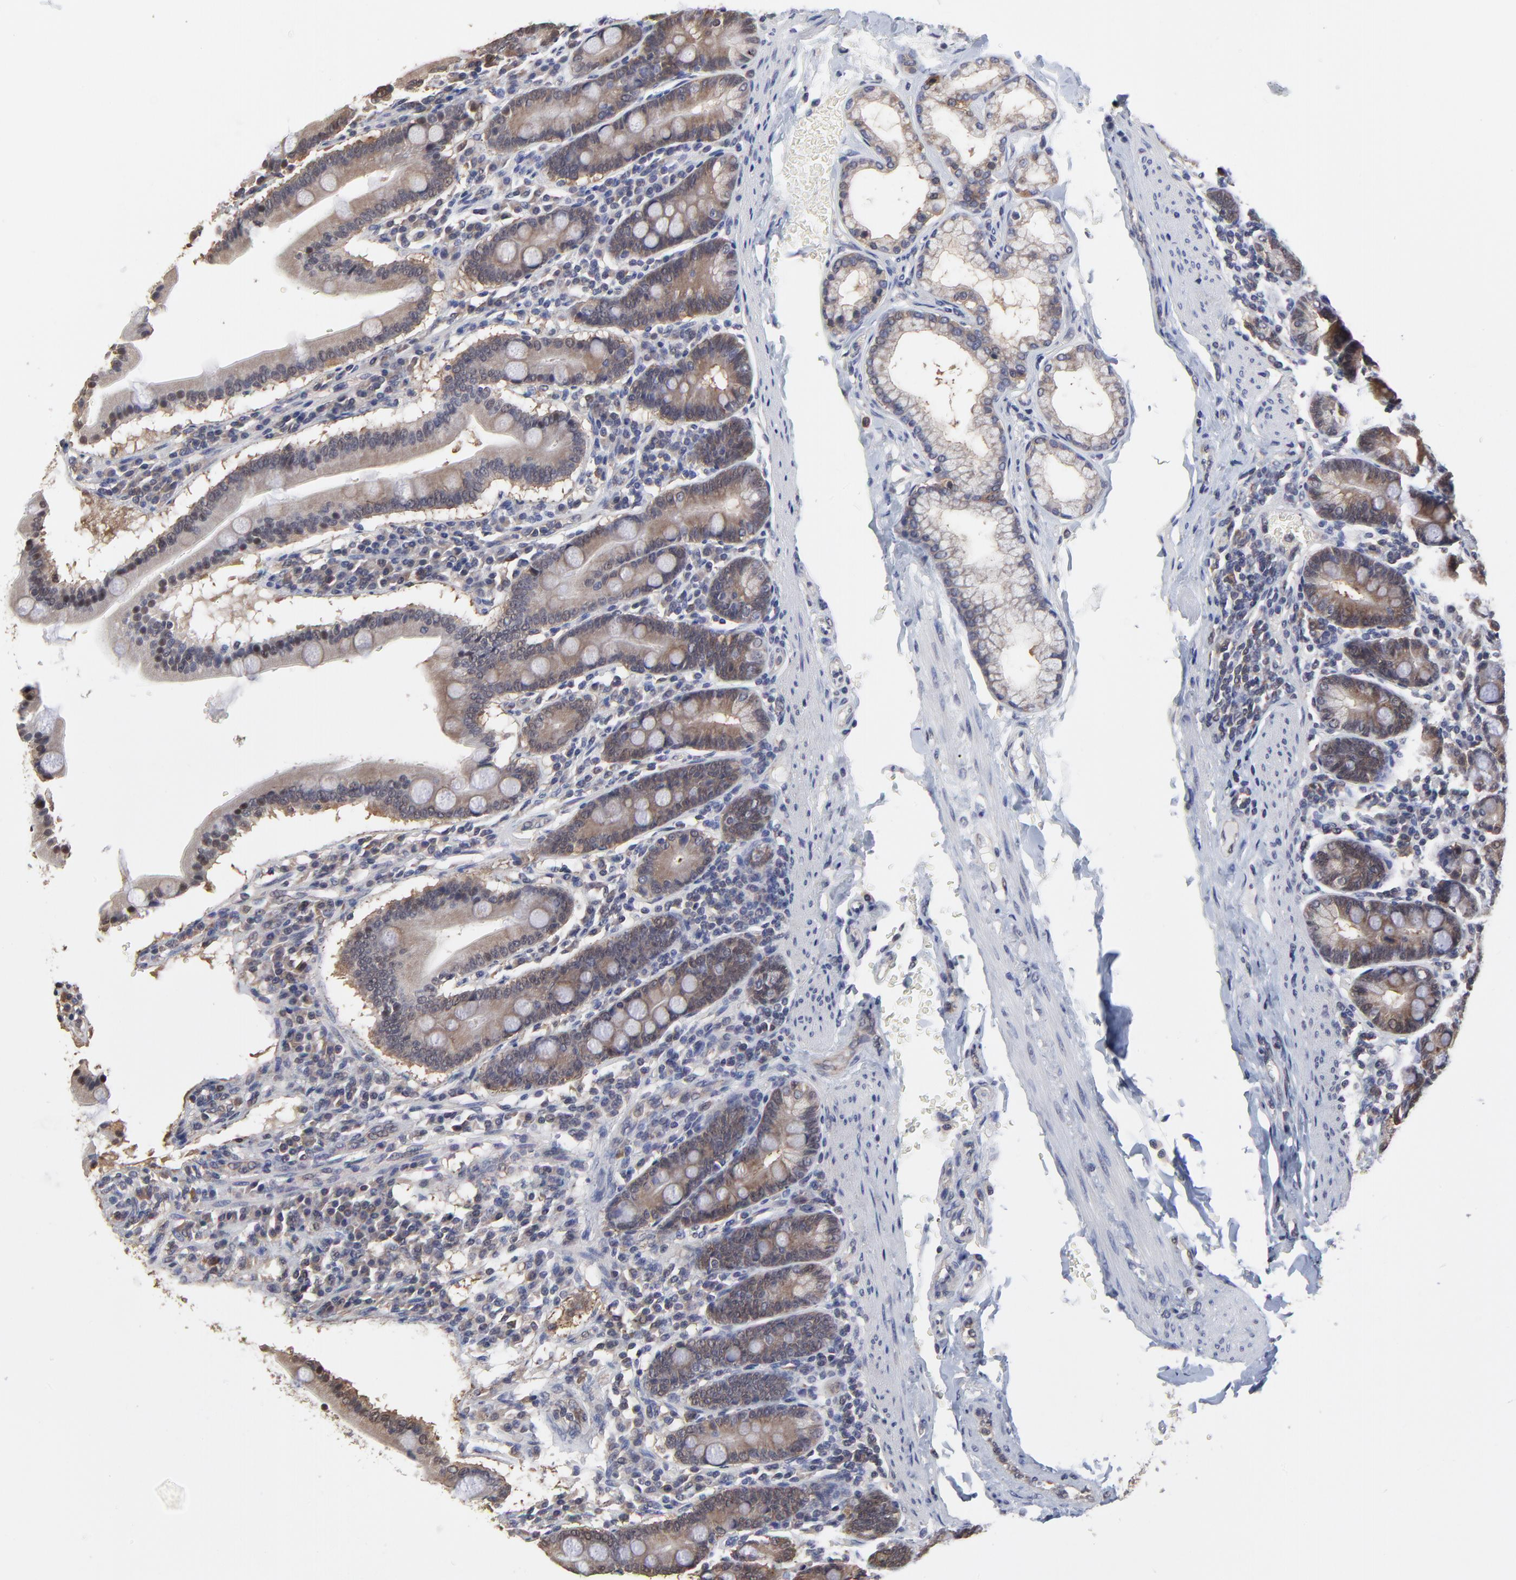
{"staining": {"intensity": "weak", "quantity": ">75%", "location": "cytoplasmic/membranous"}, "tissue": "duodenum", "cell_type": "Glandular cells", "image_type": "normal", "snomed": [{"axis": "morphology", "description": "Normal tissue, NOS"}, {"axis": "topography", "description": "Duodenum"}], "caption": "Weak cytoplasmic/membranous expression is present in about >75% of glandular cells in unremarkable duodenum. (DAB (3,3'-diaminobenzidine) = brown stain, brightfield microscopy at high magnification).", "gene": "CCT2", "patient": {"sex": "male", "age": 50}}